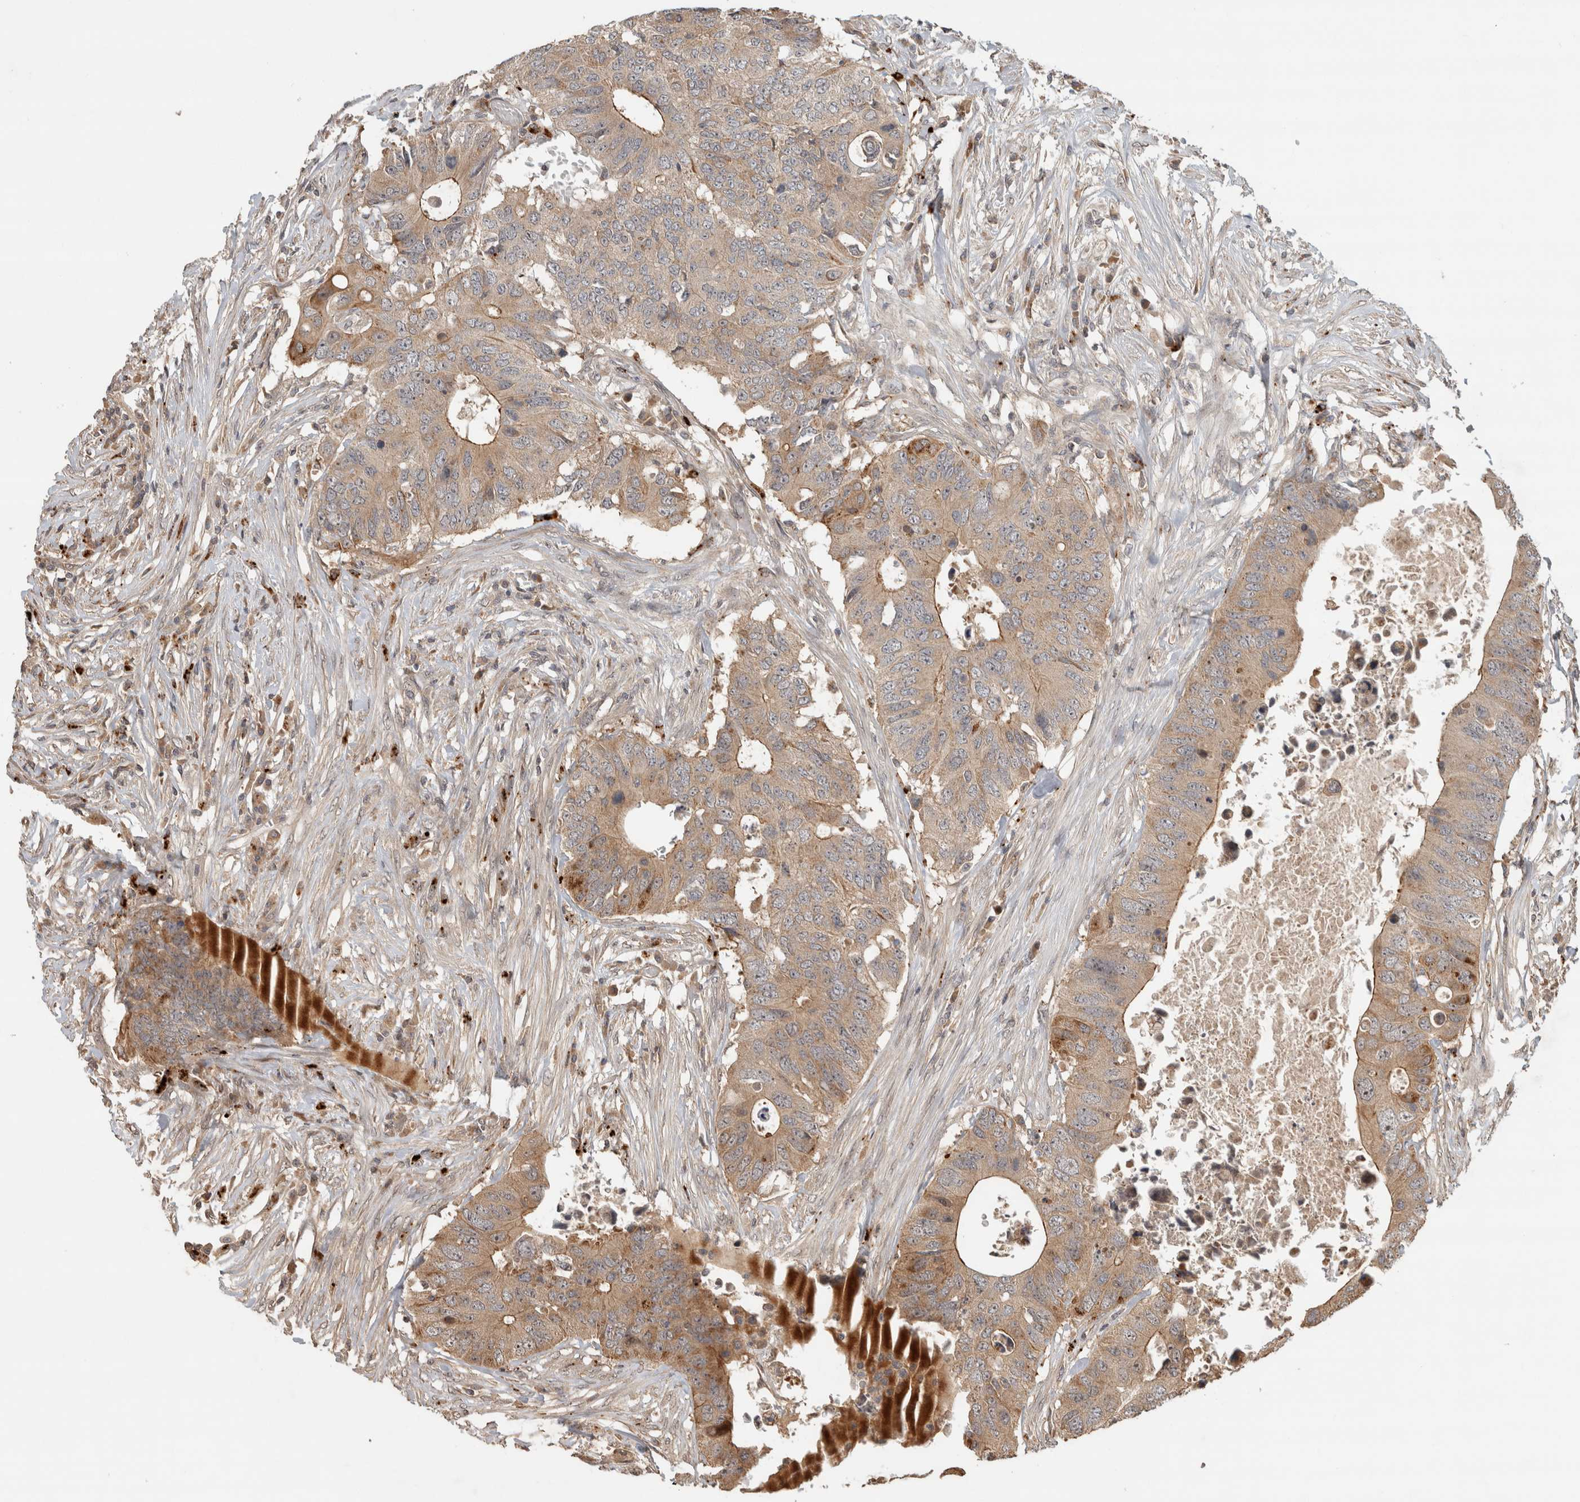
{"staining": {"intensity": "moderate", "quantity": ">75%", "location": "cytoplasmic/membranous"}, "tissue": "colorectal cancer", "cell_type": "Tumor cells", "image_type": "cancer", "snomed": [{"axis": "morphology", "description": "Adenocarcinoma, NOS"}, {"axis": "topography", "description": "Colon"}], "caption": "There is medium levels of moderate cytoplasmic/membranous staining in tumor cells of colorectal adenocarcinoma, as demonstrated by immunohistochemical staining (brown color).", "gene": "PITPNC1", "patient": {"sex": "male", "age": 71}}